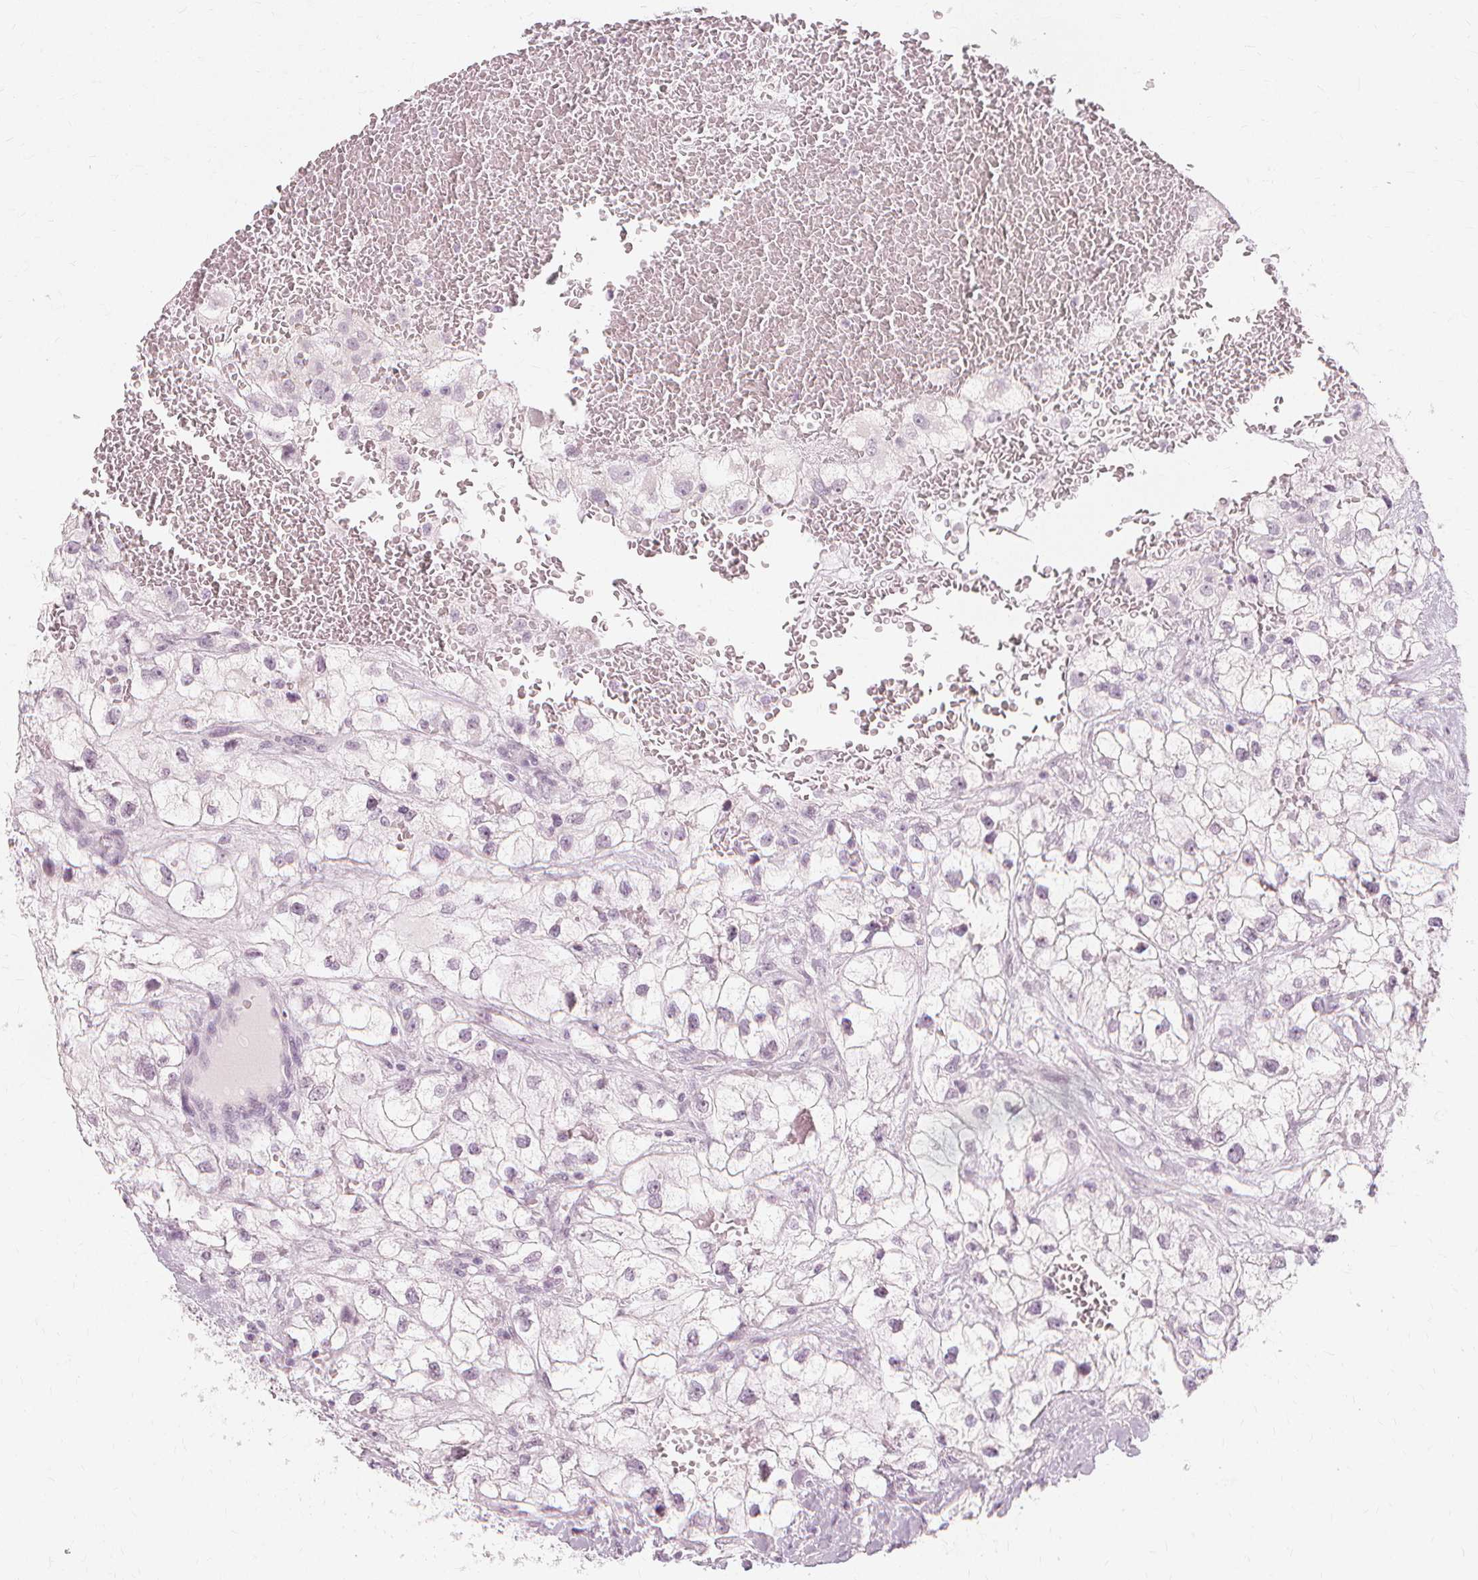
{"staining": {"intensity": "negative", "quantity": "none", "location": "none"}, "tissue": "renal cancer", "cell_type": "Tumor cells", "image_type": "cancer", "snomed": [{"axis": "morphology", "description": "Adenocarcinoma, NOS"}, {"axis": "topography", "description": "Kidney"}], "caption": "DAB (3,3'-diaminobenzidine) immunohistochemical staining of renal adenocarcinoma demonstrates no significant expression in tumor cells.", "gene": "NXPE1", "patient": {"sex": "male", "age": 59}}